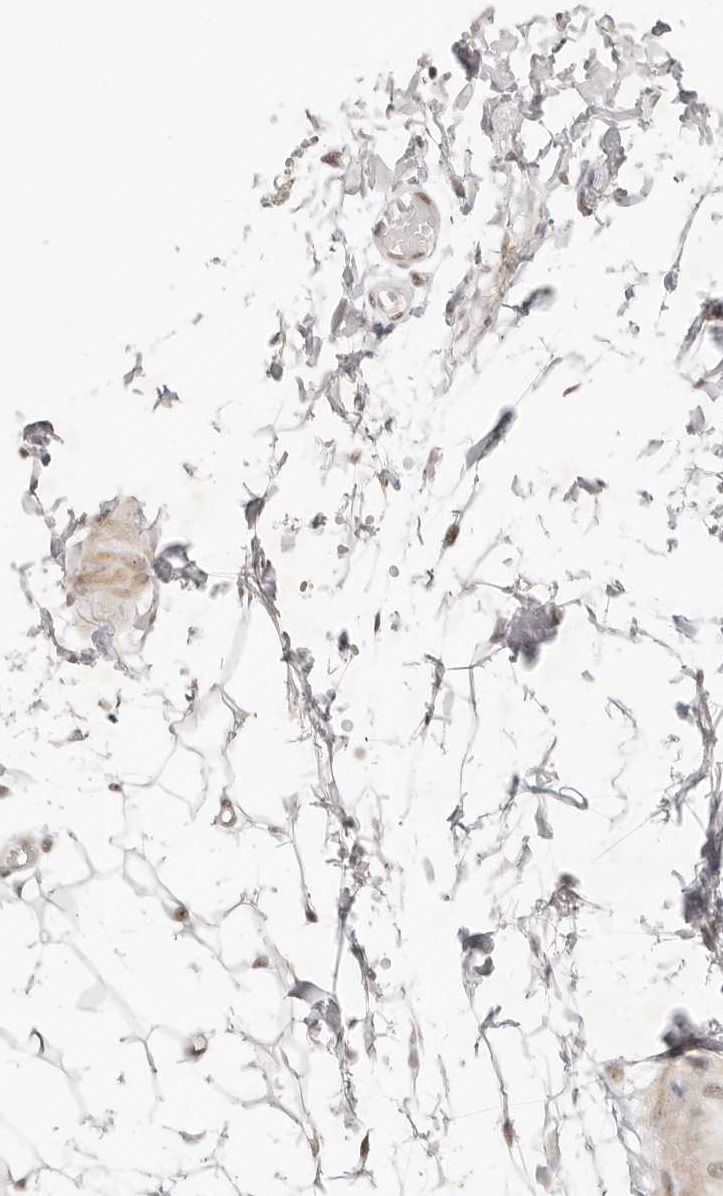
{"staining": {"intensity": "negative", "quantity": "none", "location": "none"}, "tissue": "adipose tissue", "cell_type": "Adipocytes", "image_type": "normal", "snomed": [{"axis": "morphology", "description": "Normal tissue, NOS"}, {"axis": "topography", "description": "Adipose tissue"}, {"axis": "topography", "description": "Vascular tissue"}, {"axis": "topography", "description": "Peripheral nerve tissue"}], "caption": "Adipose tissue stained for a protein using immunohistochemistry shows no staining adipocytes.", "gene": "LARP7", "patient": {"sex": "male", "age": 25}}